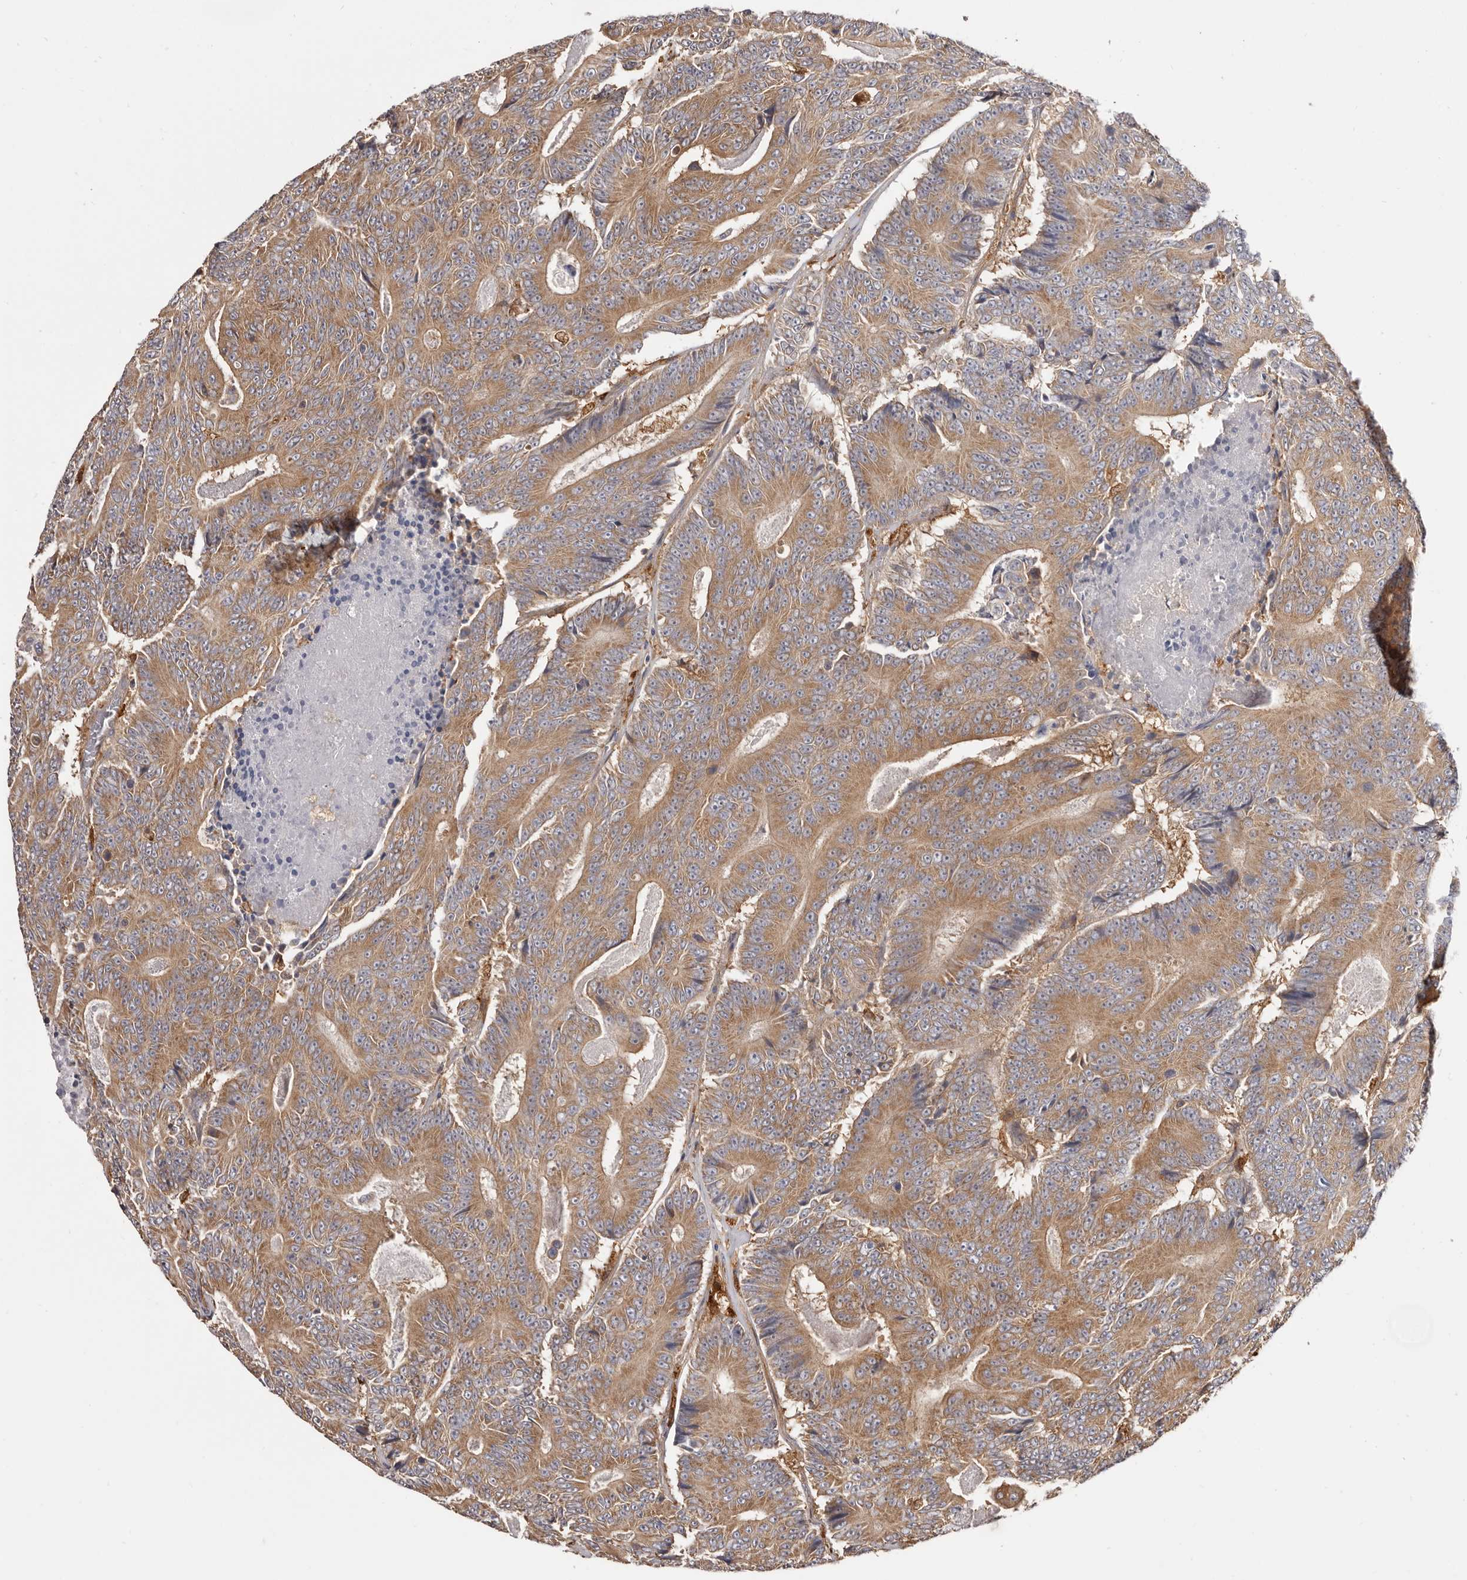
{"staining": {"intensity": "strong", "quantity": ">75%", "location": "cytoplasmic/membranous"}, "tissue": "colorectal cancer", "cell_type": "Tumor cells", "image_type": "cancer", "snomed": [{"axis": "morphology", "description": "Adenocarcinoma, NOS"}, {"axis": "topography", "description": "Colon"}], "caption": "Brown immunohistochemical staining in colorectal cancer (adenocarcinoma) shows strong cytoplasmic/membranous expression in about >75% of tumor cells. Ihc stains the protein of interest in brown and the nuclei are stained blue.", "gene": "LAP3", "patient": {"sex": "male", "age": 83}}